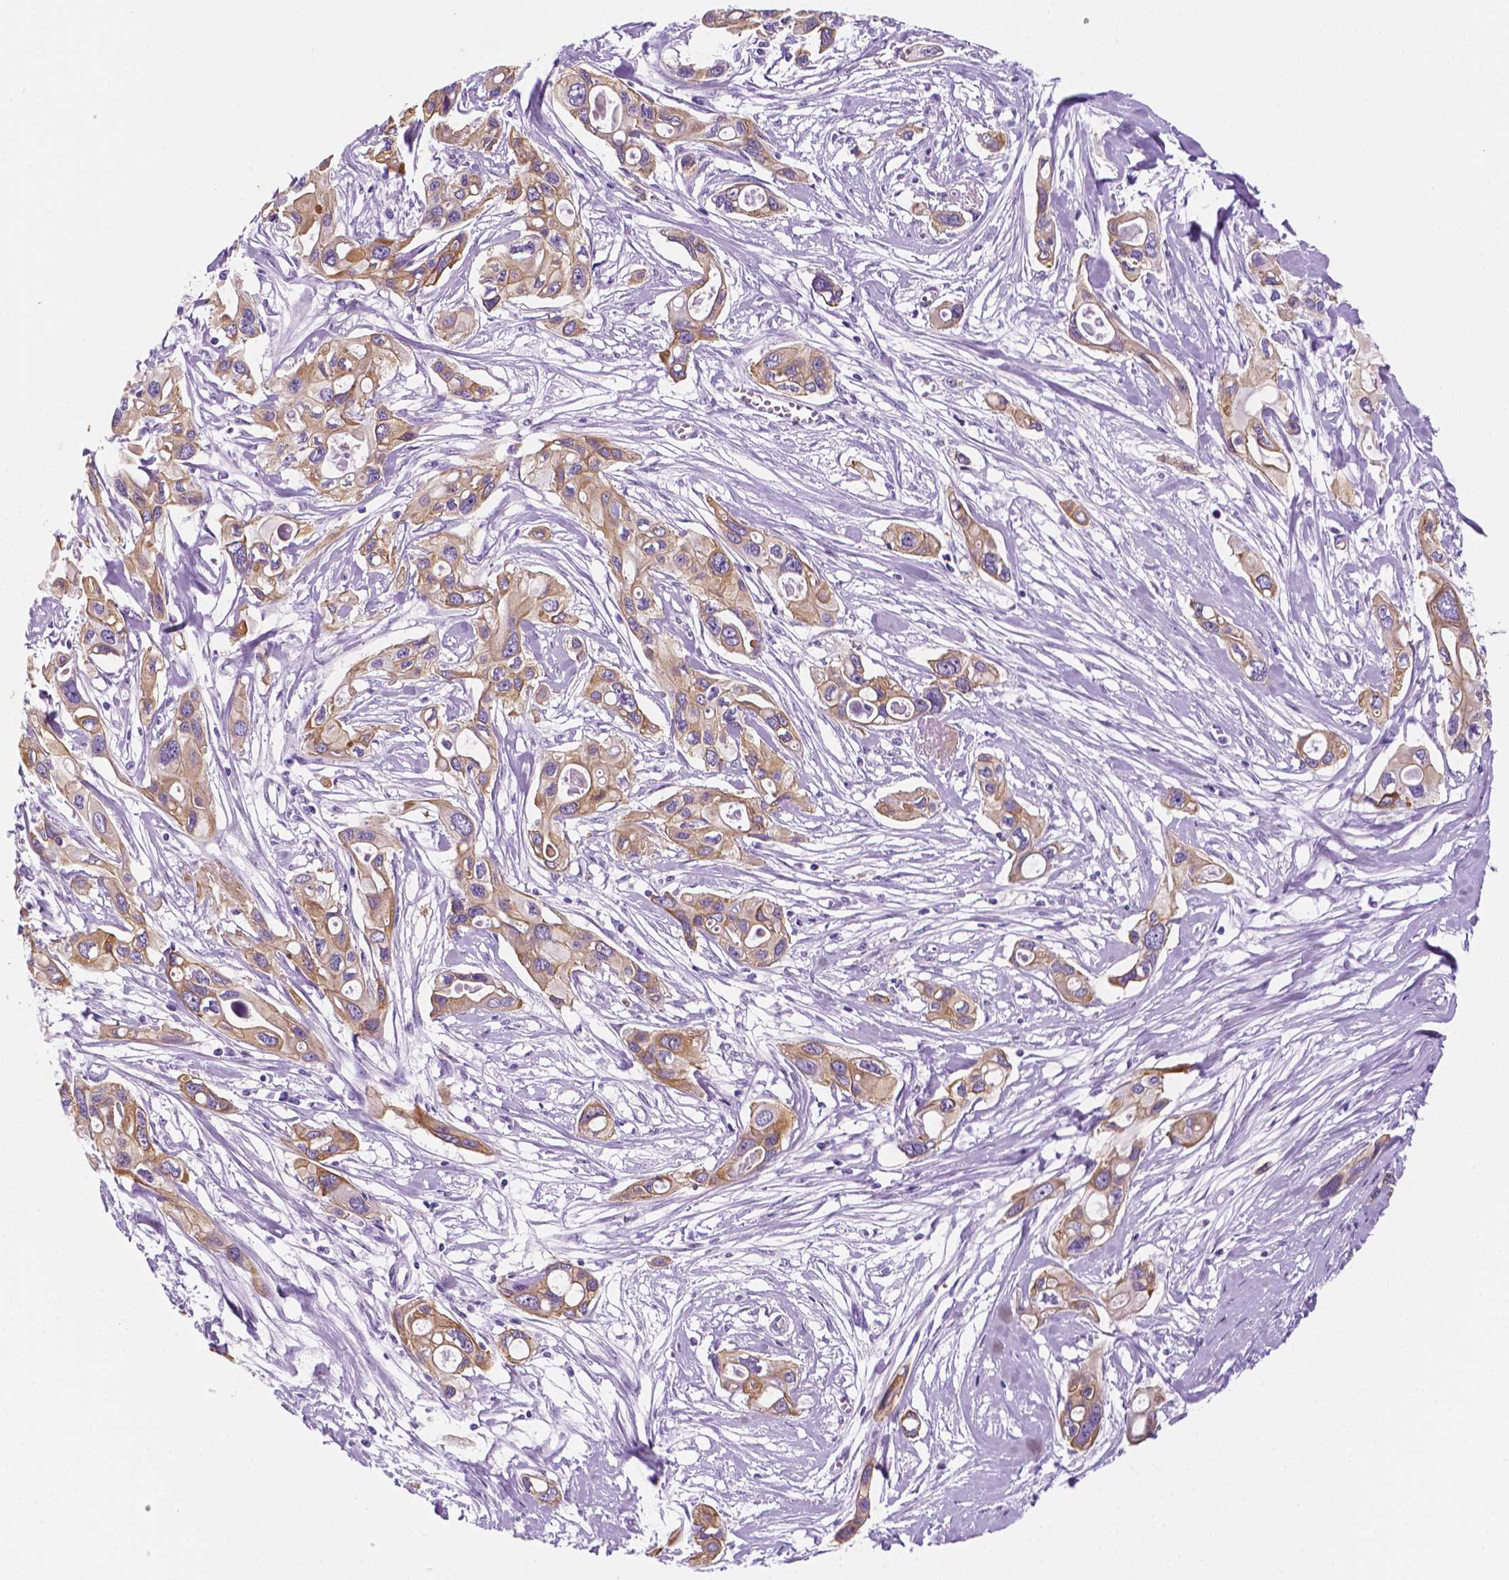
{"staining": {"intensity": "weak", "quantity": ">75%", "location": "cytoplasmic/membranous"}, "tissue": "pancreatic cancer", "cell_type": "Tumor cells", "image_type": "cancer", "snomed": [{"axis": "morphology", "description": "Adenocarcinoma, NOS"}, {"axis": "topography", "description": "Pancreas"}], "caption": "Immunohistochemical staining of human pancreatic adenocarcinoma exhibits weak cytoplasmic/membranous protein staining in about >75% of tumor cells. Nuclei are stained in blue.", "gene": "PPL", "patient": {"sex": "male", "age": 60}}